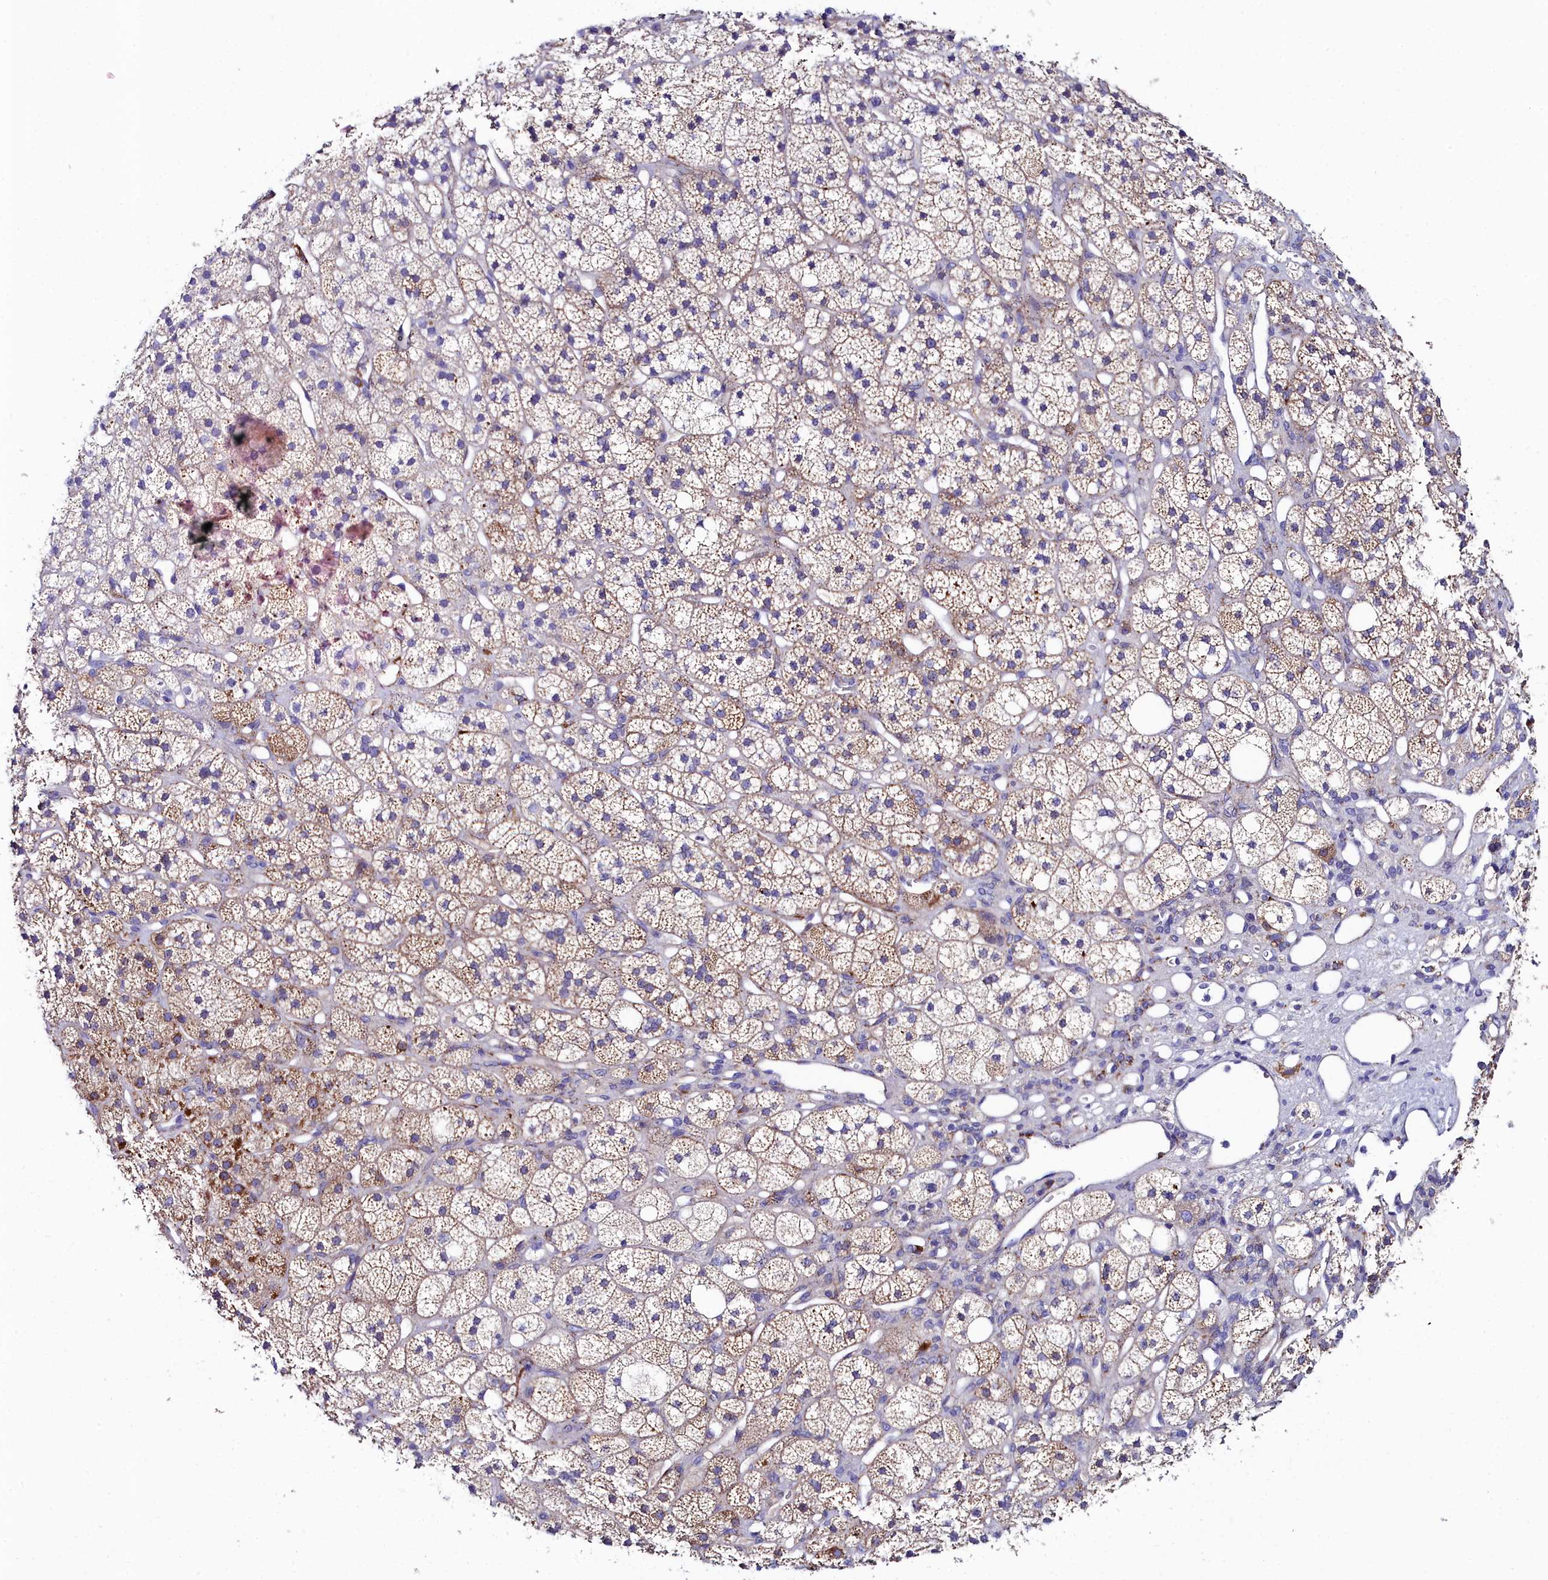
{"staining": {"intensity": "weak", "quantity": ">75%", "location": "cytoplasmic/membranous"}, "tissue": "adrenal gland", "cell_type": "Glandular cells", "image_type": "normal", "snomed": [{"axis": "morphology", "description": "Normal tissue, NOS"}, {"axis": "topography", "description": "Adrenal gland"}], "caption": "The histopathology image exhibits immunohistochemical staining of normal adrenal gland. There is weak cytoplasmic/membranous staining is appreciated in approximately >75% of glandular cells. (DAB = brown stain, brightfield microscopy at high magnification).", "gene": "SLC49A3", "patient": {"sex": "male", "age": 61}}